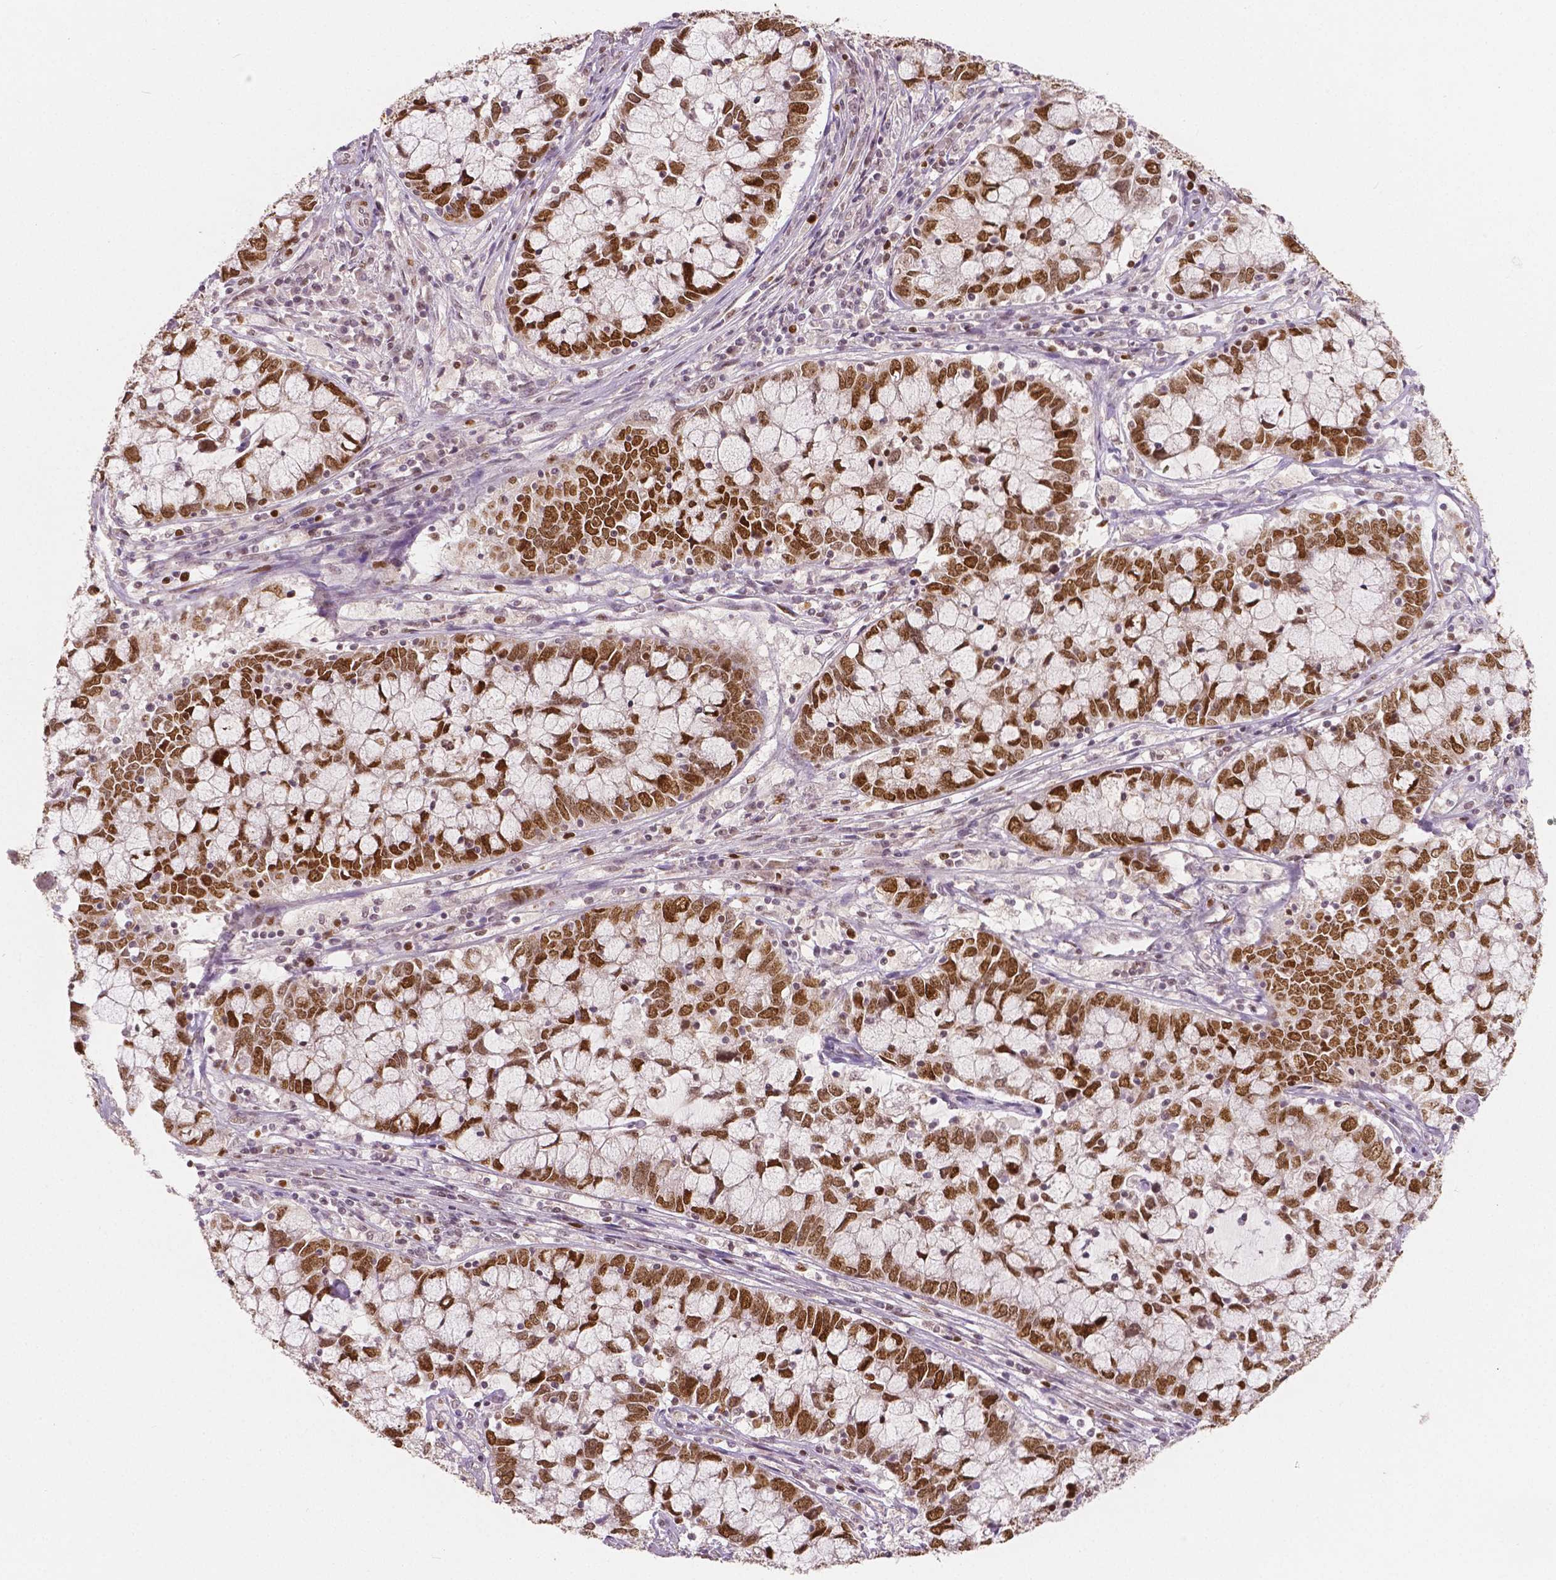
{"staining": {"intensity": "strong", "quantity": ">75%", "location": "nuclear"}, "tissue": "cervical cancer", "cell_type": "Tumor cells", "image_type": "cancer", "snomed": [{"axis": "morphology", "description": "Adenocarcinoma, NOS"}, {"axis": "topography", "description": "Cervix"}], "caption": "Immunohistochemistry (IHC) (DAB (3,3'-diaminobenzidine)) staining of human cervical cancer (adenocarcinoma) demonstrates strong nuclear protein expression in about >75% of tumor cells. (IHC, brightfield microscopy, high magnification).", "gene": "NSD2", "patient": {"sex": "female", "age": 40}}